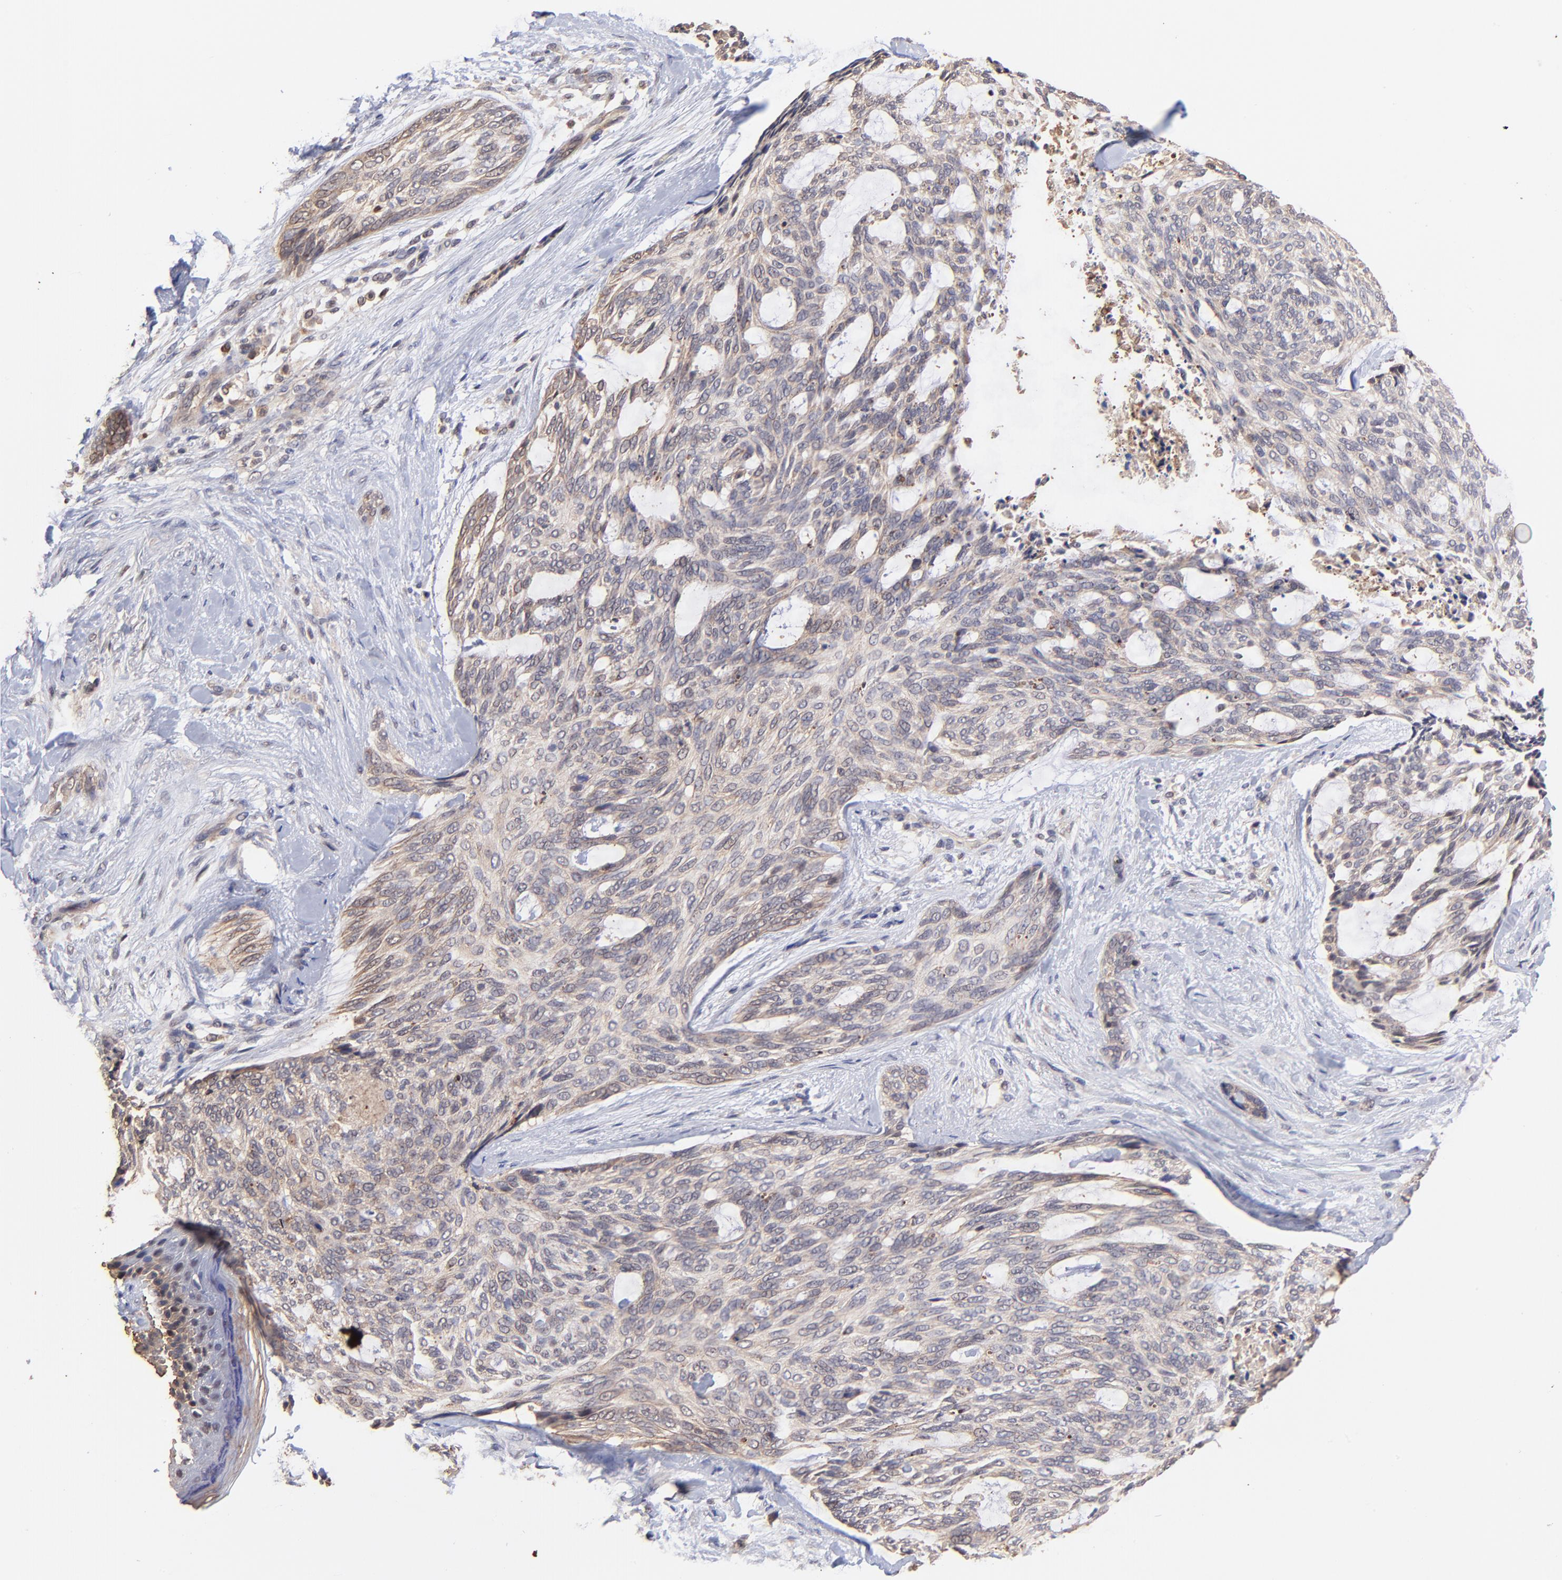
{"staining": {"intensity": "weak", "quantity": ">75%", "location": "cytoplasmic/membranous"}, "tissue": "skin cancer", "cell_type": "Tumor cells", "image_type": "cancer", "snomed": [{"axis": "morphology", "description": "Normal tissue, NOS"}, {"axis": "morphology", "description": "Basal cell carcinoma"}, {"axis": "topography", "description": "Skin"}], "caption": "A photomicrograph of skin basal cell carcinoma stained for a protein exhibits weak cytoplasmic/membranous brown staining in tumor cells.", "gene": "PSMA6", "patient": {"sex": "female", "age": 71}}